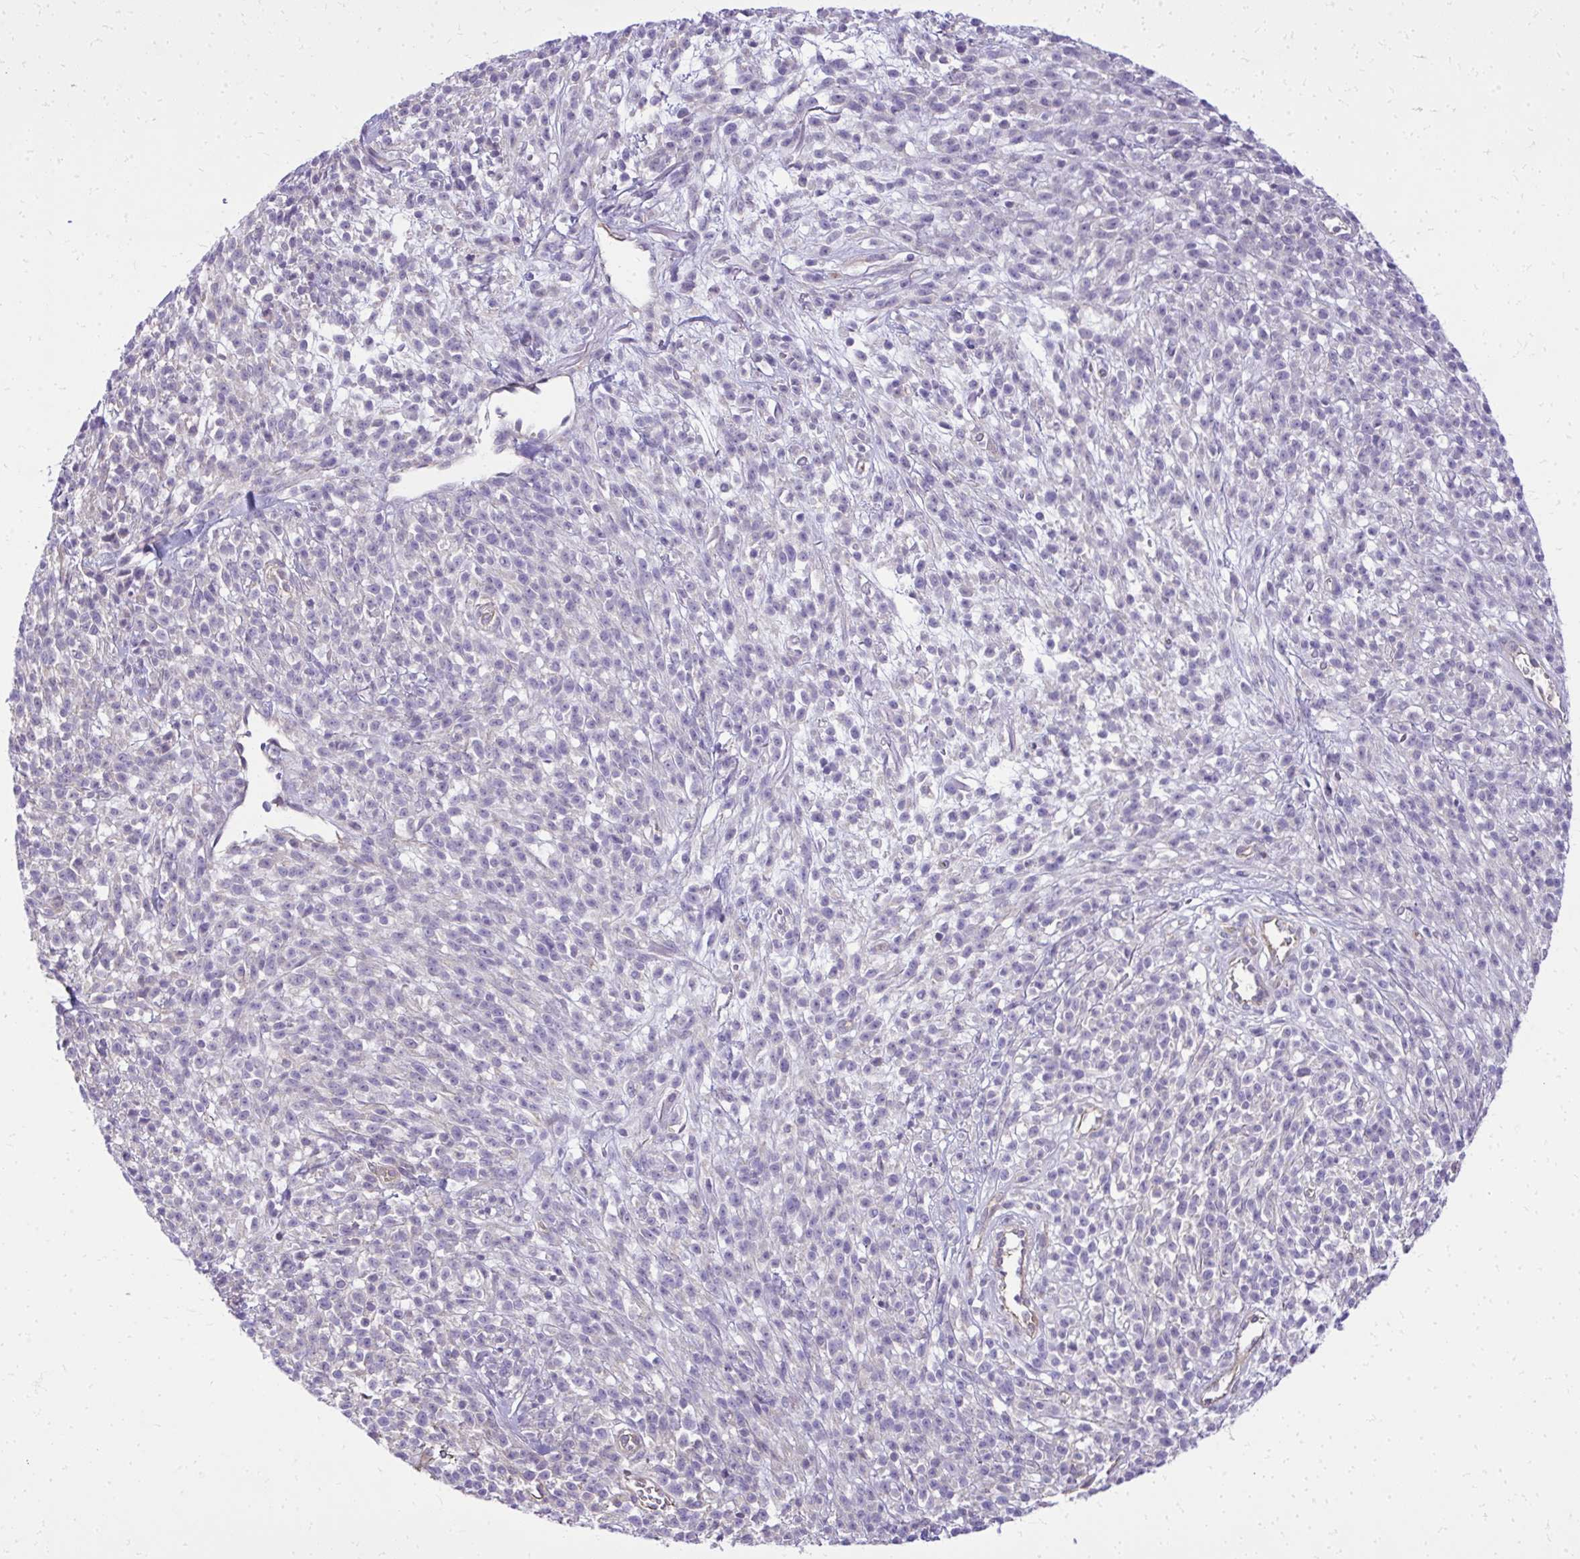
{"staining": {"intensity": "negative", "quantity": "none", "location": "none"}, "tissue": "melanoma", "cell_type": "Tumor cells", "image_type": "cancer", "snomed": [{"axis": "morphology", "description": "Malignant melanoma, NOS"}, {"axis": "topography", "description": "Skin"}, {"axis": "topography", "description": "Skin of trunk"}], "caption": "An image of melanoma stained for a protein demonstrates no brown staining in tumor cells.", "gene": "RUNDC3B", "patient": {"sex": "male", "age": 74}}